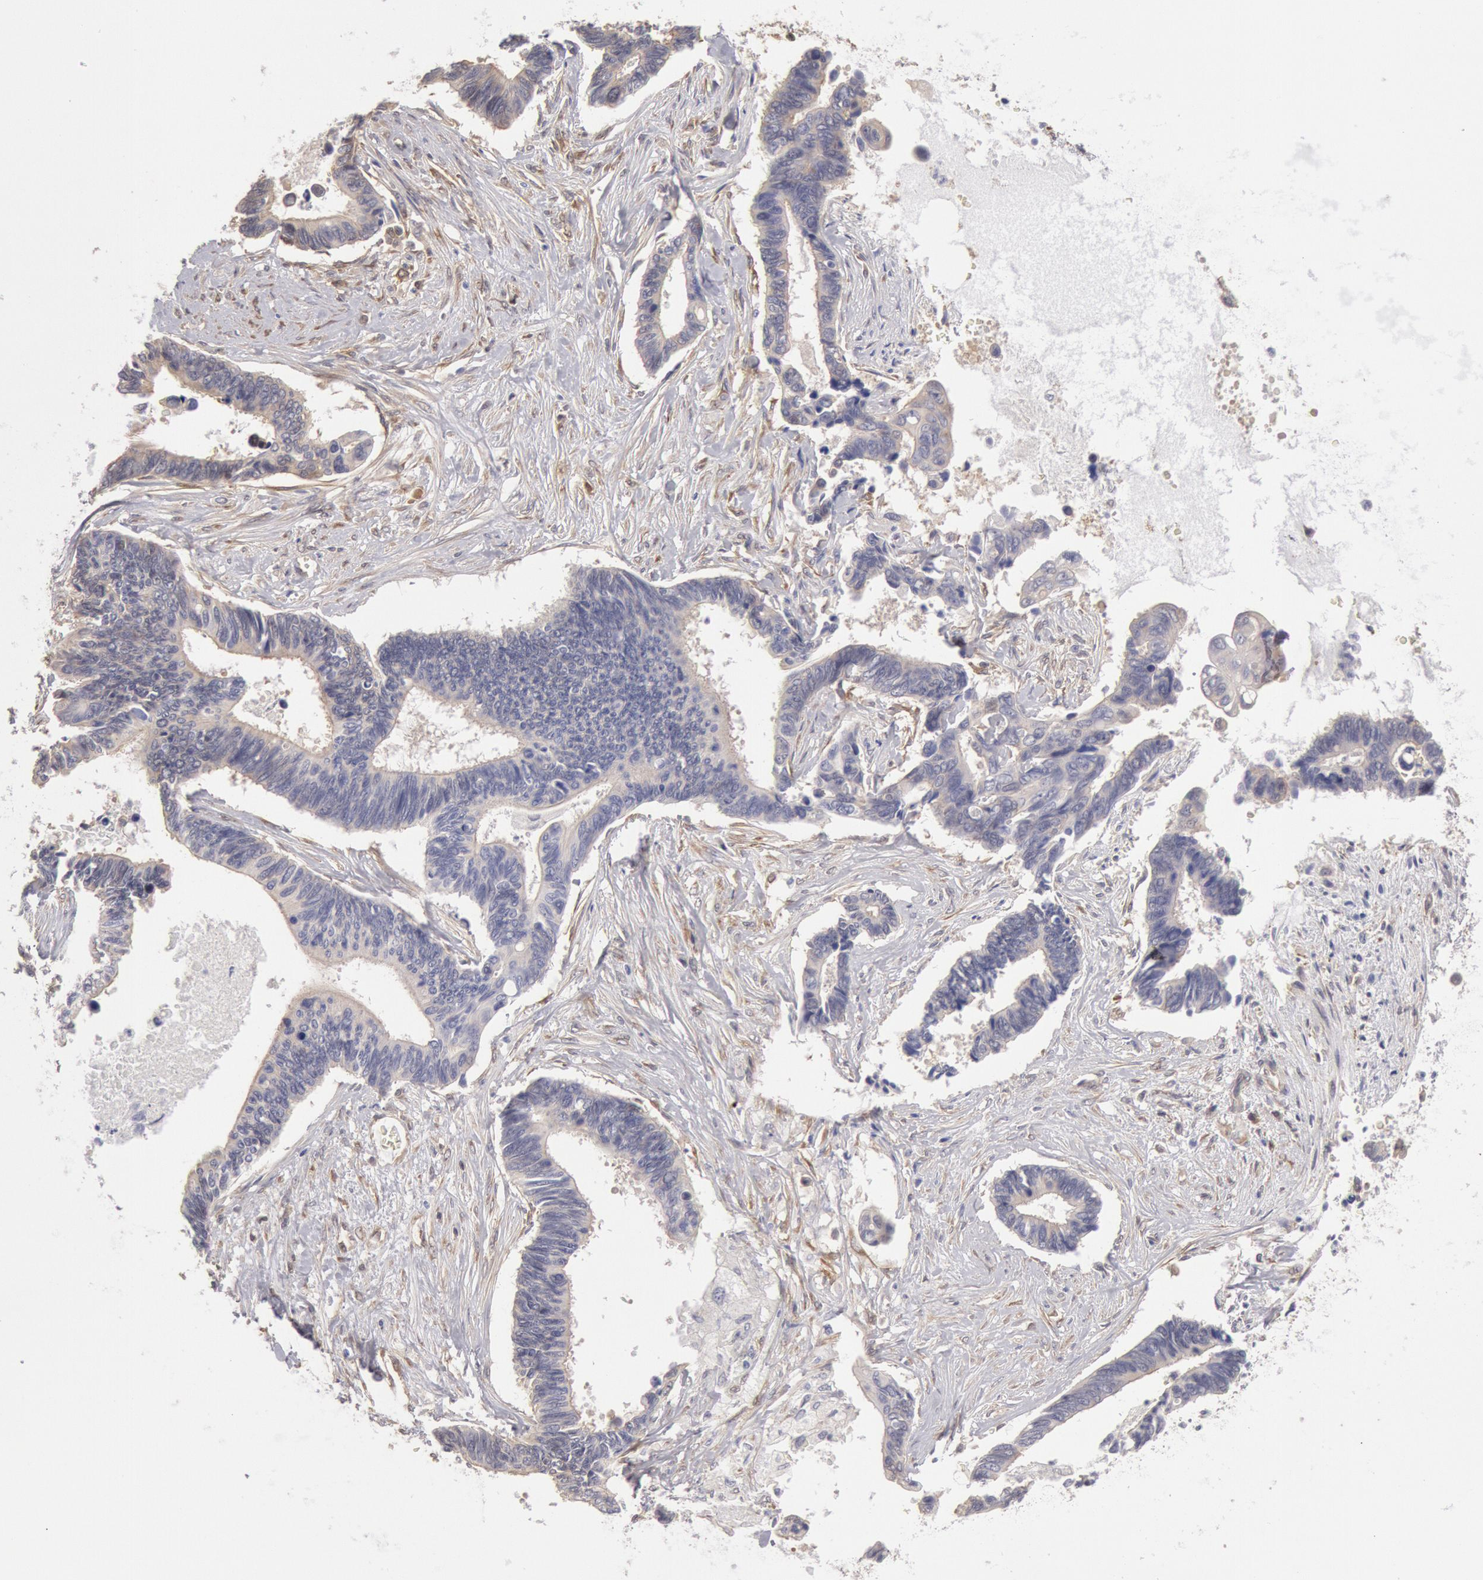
{"staining": {"intensity": "negative", "quantity": "none", "location": "none"}, "tissue": "pancreatic cancer", "cell_type": "Tumor cells", "image_type": "cancer", "snomed": [{"axis": "morphology", "description": "Adenocarcinoma, NOS"}, {"axis": "topography", "description": "Pancreas"}], "caption": "Human pancreatic adenocarcinoma stained for a protein using immunohistochemistry exhibits no expression in tumor cells.", "gene": "CCDC50", "patient": {"sex": "female", "age": 70}}